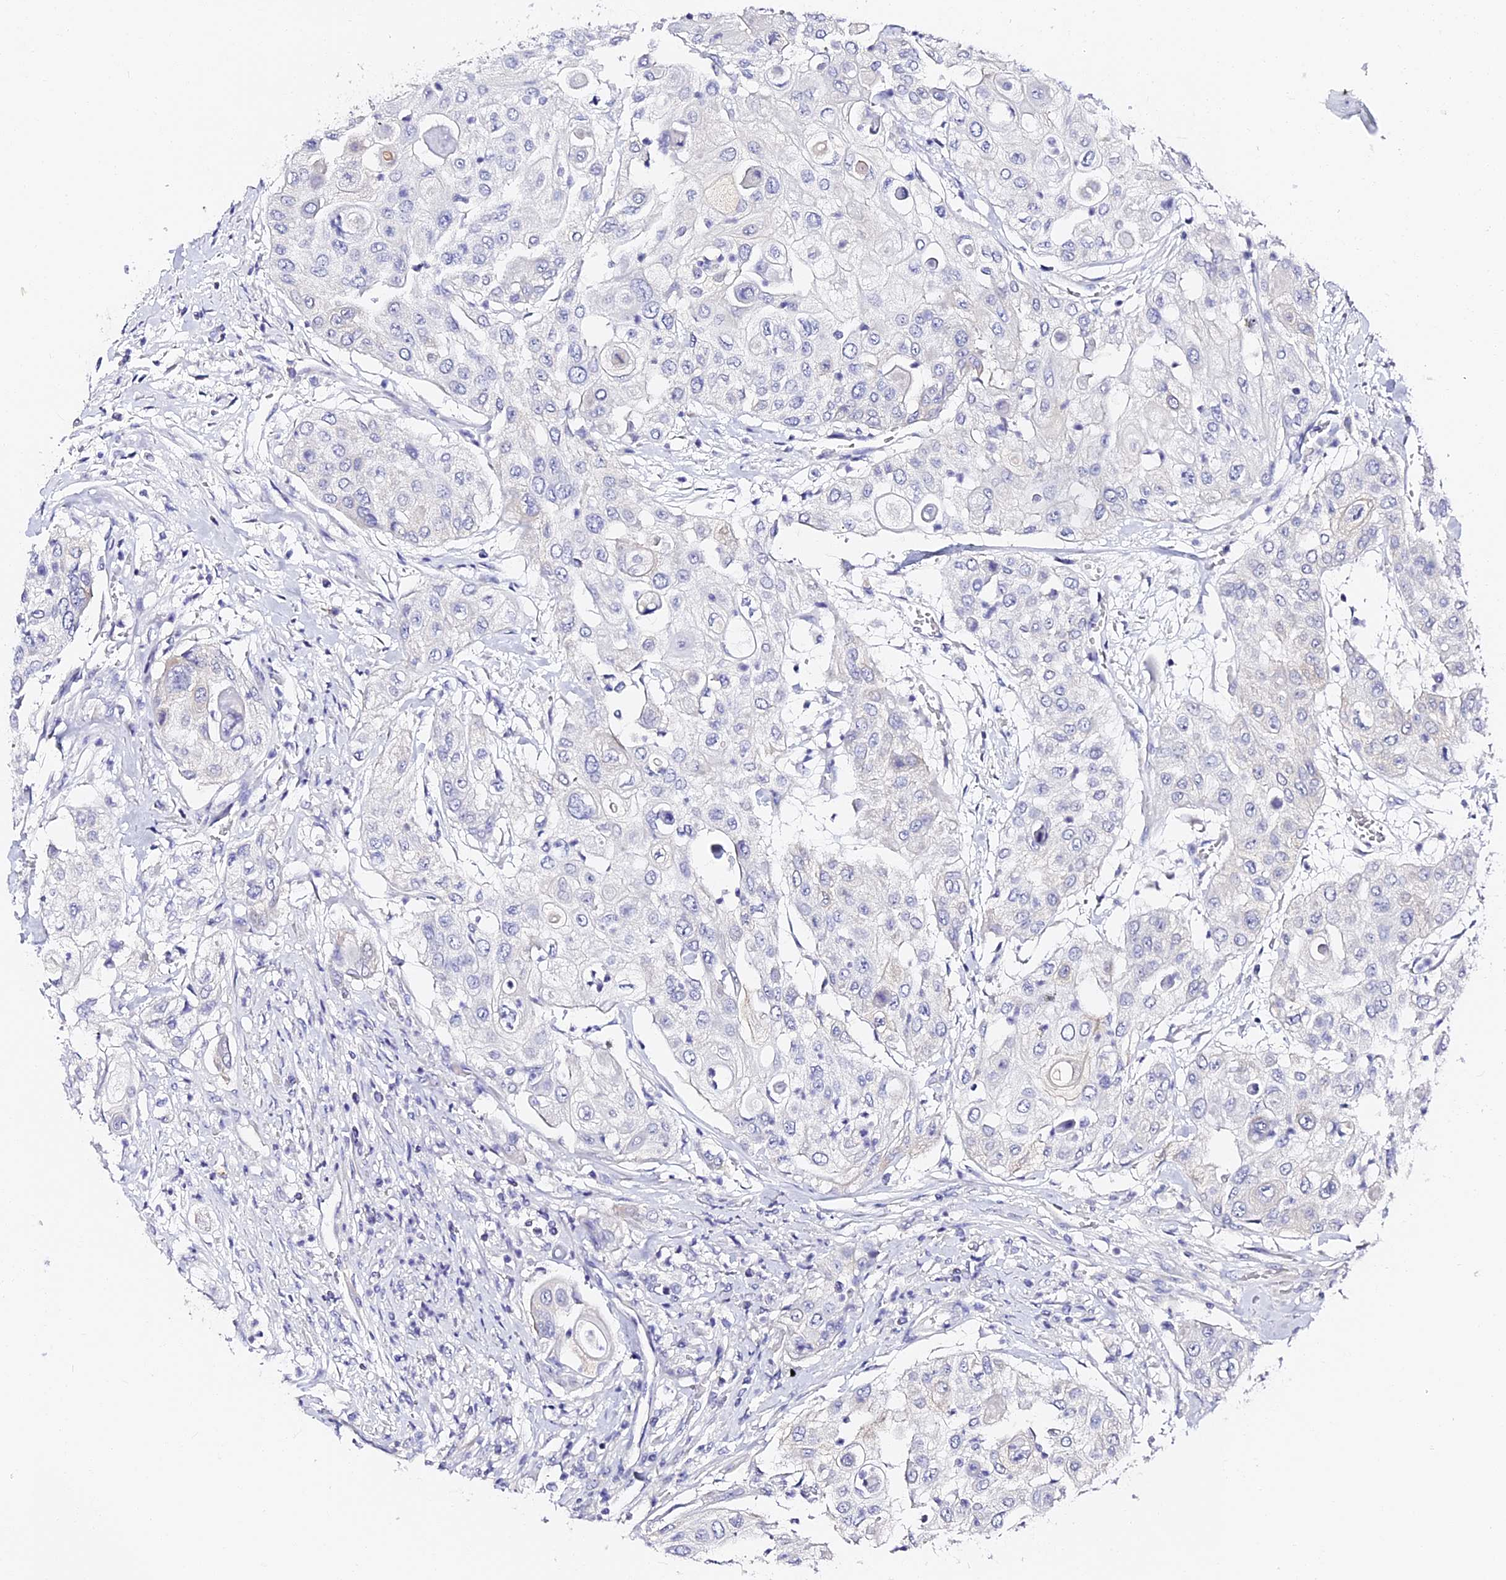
{"staining": {"intensity": "negative", "quantity": "none", "location": "none"}, "tissue": "urothelial cancer", "cell_type": "Tumor cells", "image_type": "cancer", "snomed": [{"axis": "morphology", "description": "Urothelial carcinoma, High grade"}, {"axis": "topography", "description": "Urinary bladder"}], "caption": "A photomicrograph of human high-grade urothelial carcinoma is negative for staining in tumor cells.", "gene": "VPS33B", "patient": {"sex": "female", "age": 79}}